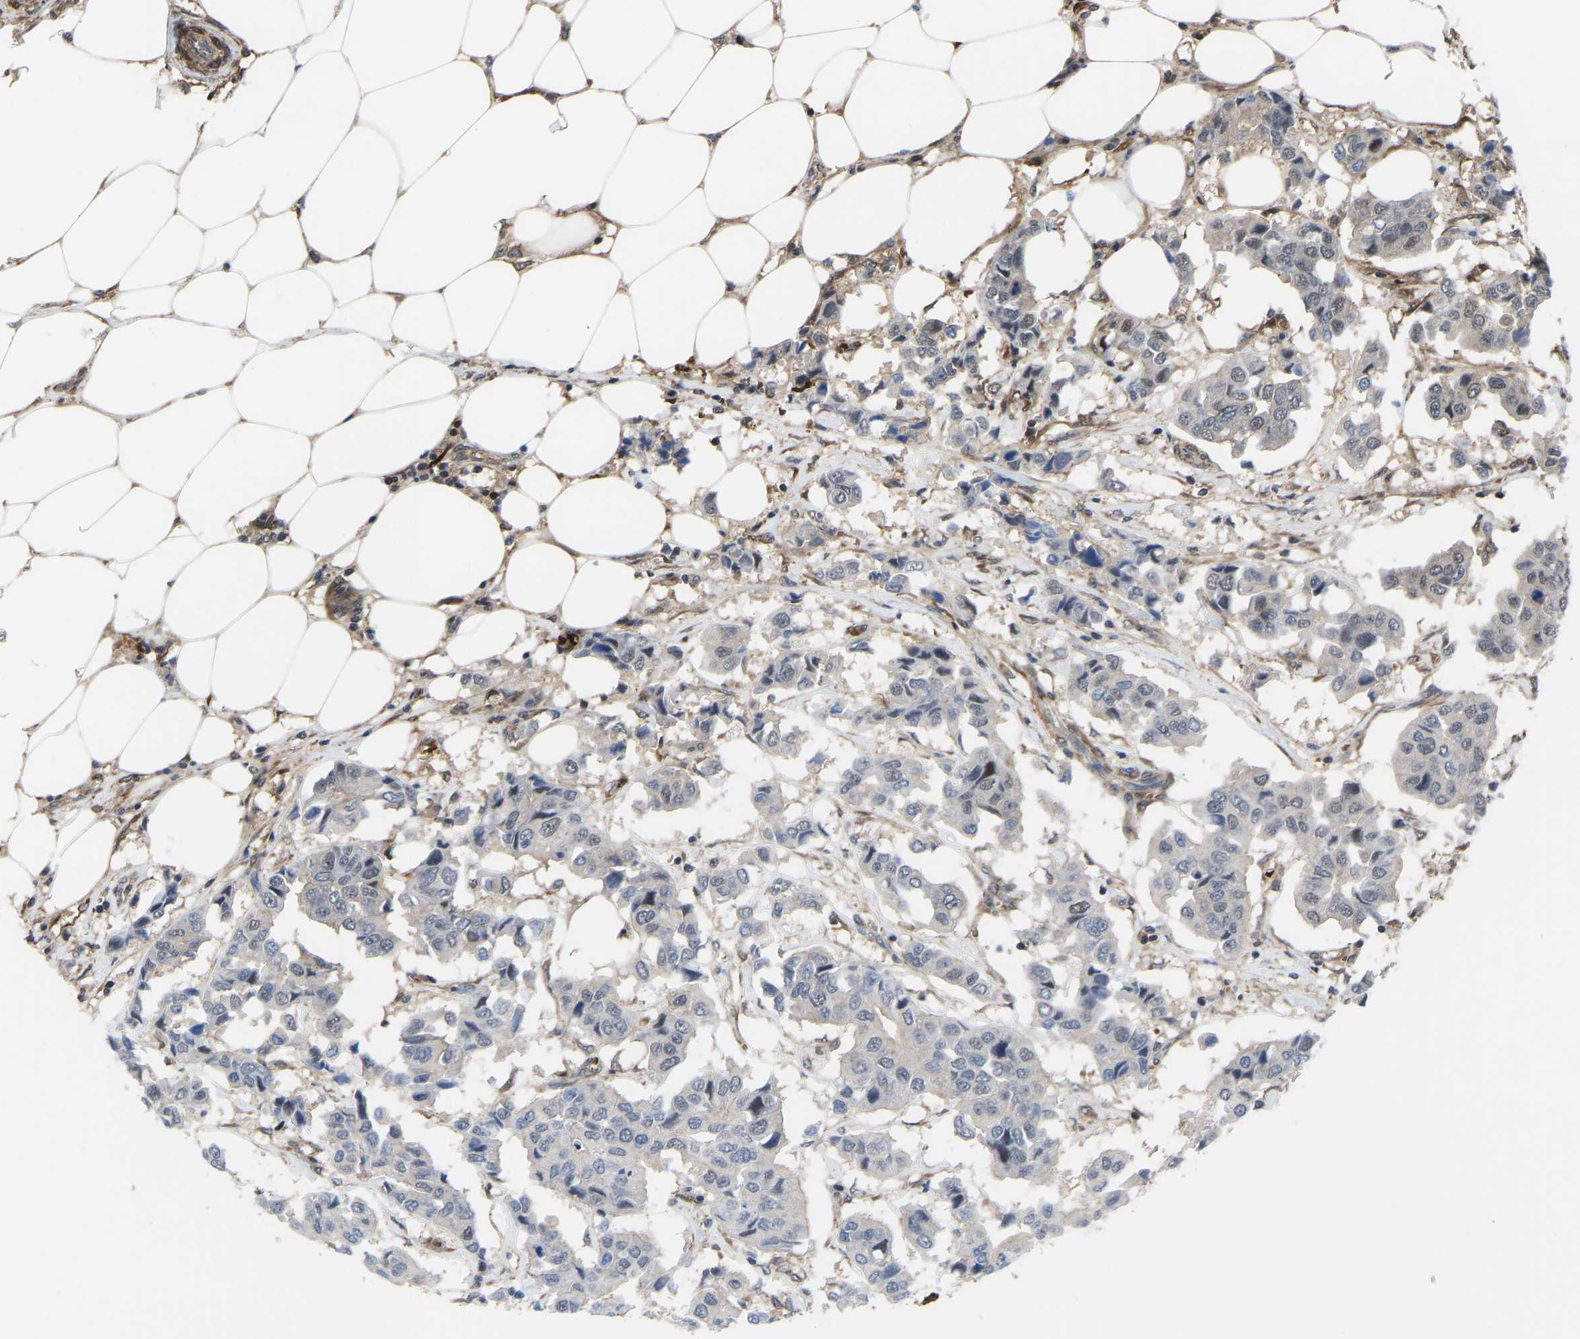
{"staining": {"intensity": "negative", "quantity": "none", "location": "none"}, "tissue": "breast cancer", "cell_type": "Tumor cells", "image_type": "cancer", "snomed": [{"axis": "morphology", "description": "Duct carcinoma"}, {"axis": "topography", "description": "Breast"}], "caption": "Immunohistochemical staining of human breast infiltrating ductal carcinoma demonstrates no significant staining in tumor cells.", "gene": "CYP7B1", "patient": {"sex": "female", "age": 80}}